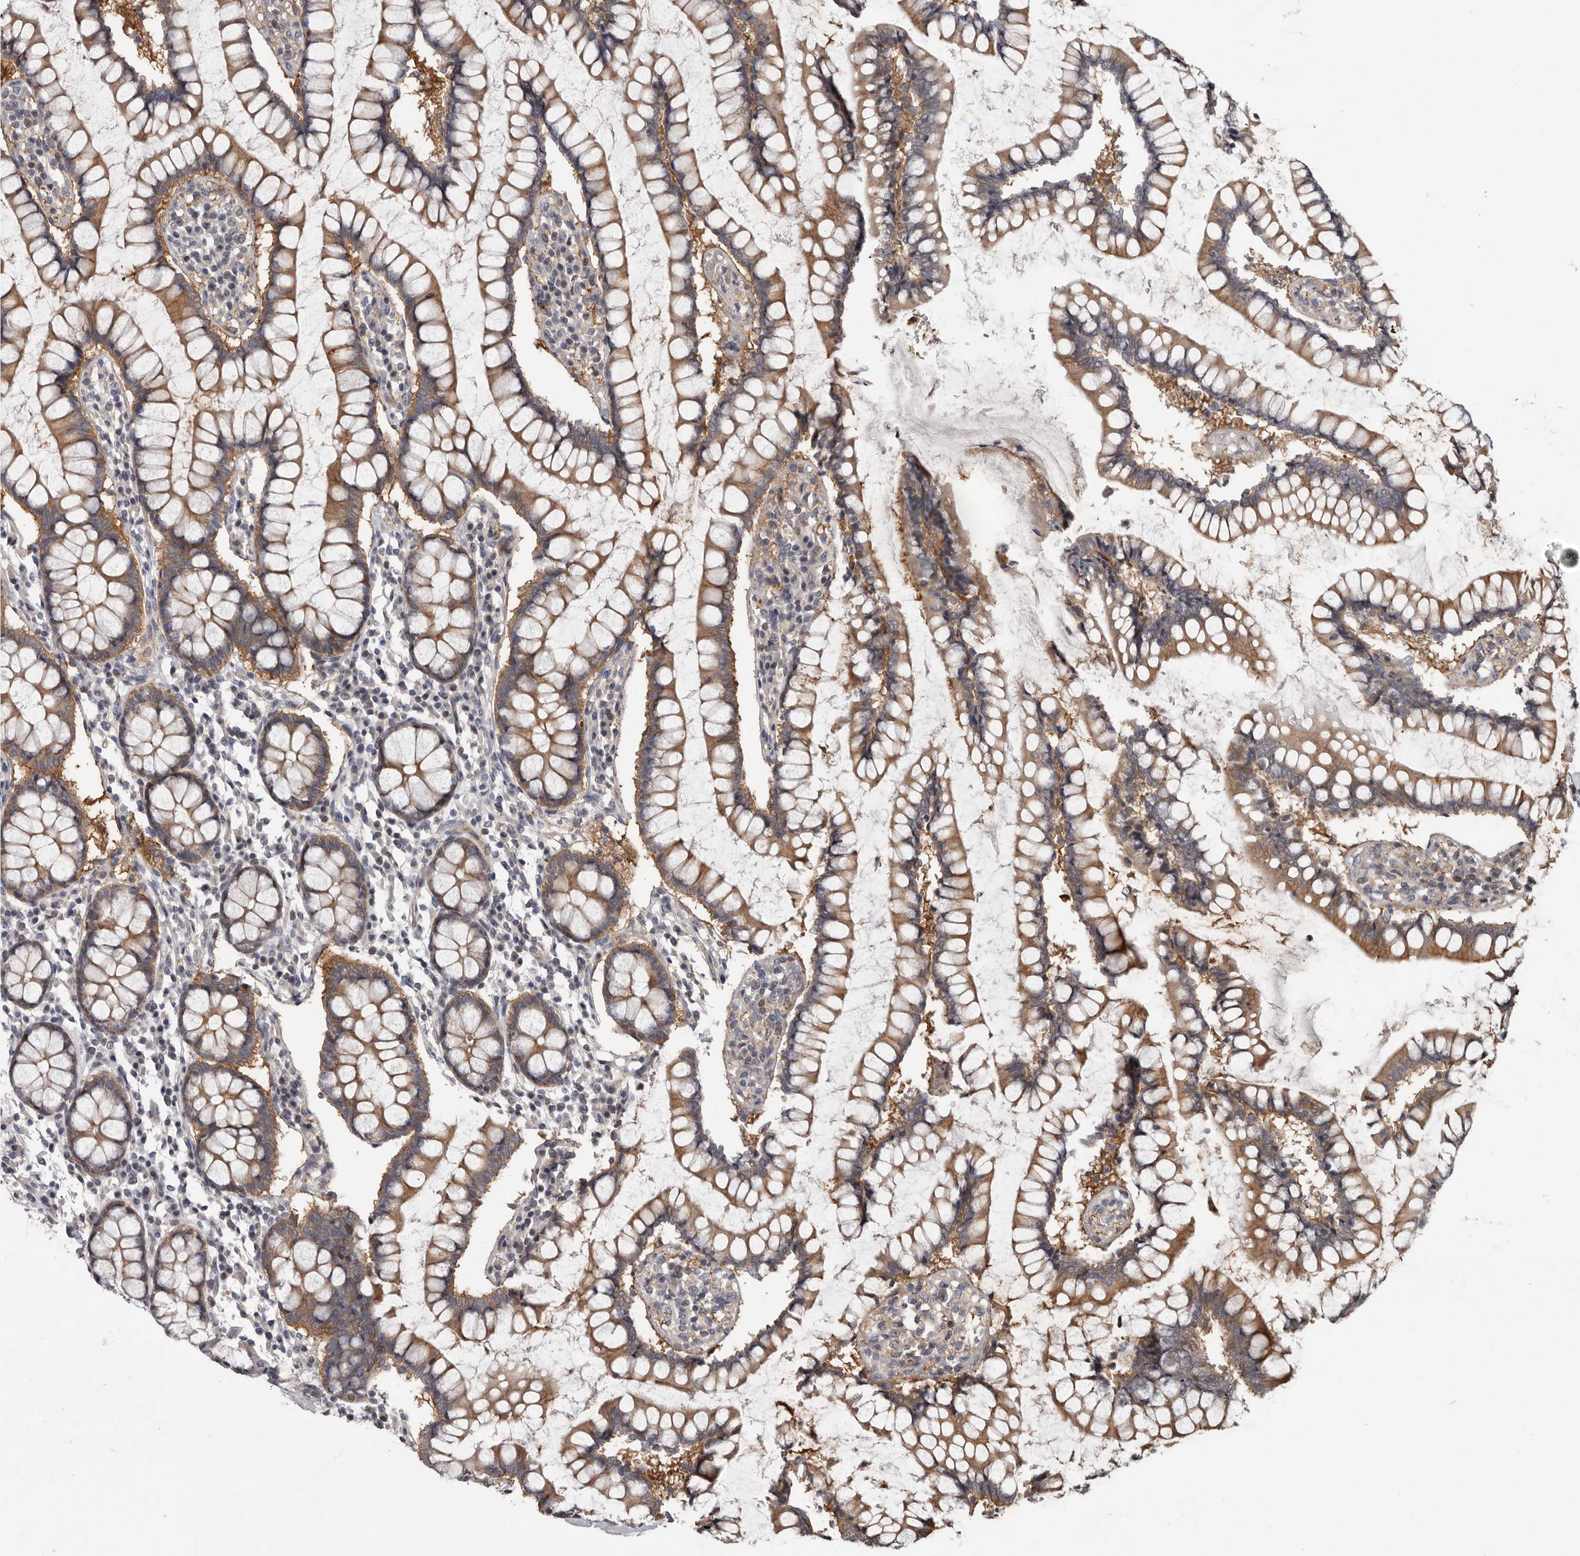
{"staining": {"intensity": "negative", "quantity": "none", "location": "none"}, "tissue": "colon", "cell_type": "Endothelial cells", "image_type": "normal", "snomed": [{"axis": "morphology", "description": "Normal tissue, NOS"}, {"axis": "topography", "description": "Colon"}], "caption": "The histopathology image reveals no significant positivity in endothelial cells of colon.", "gene": "FGFR4", "patient": {"sex": "female", "age": 79}}